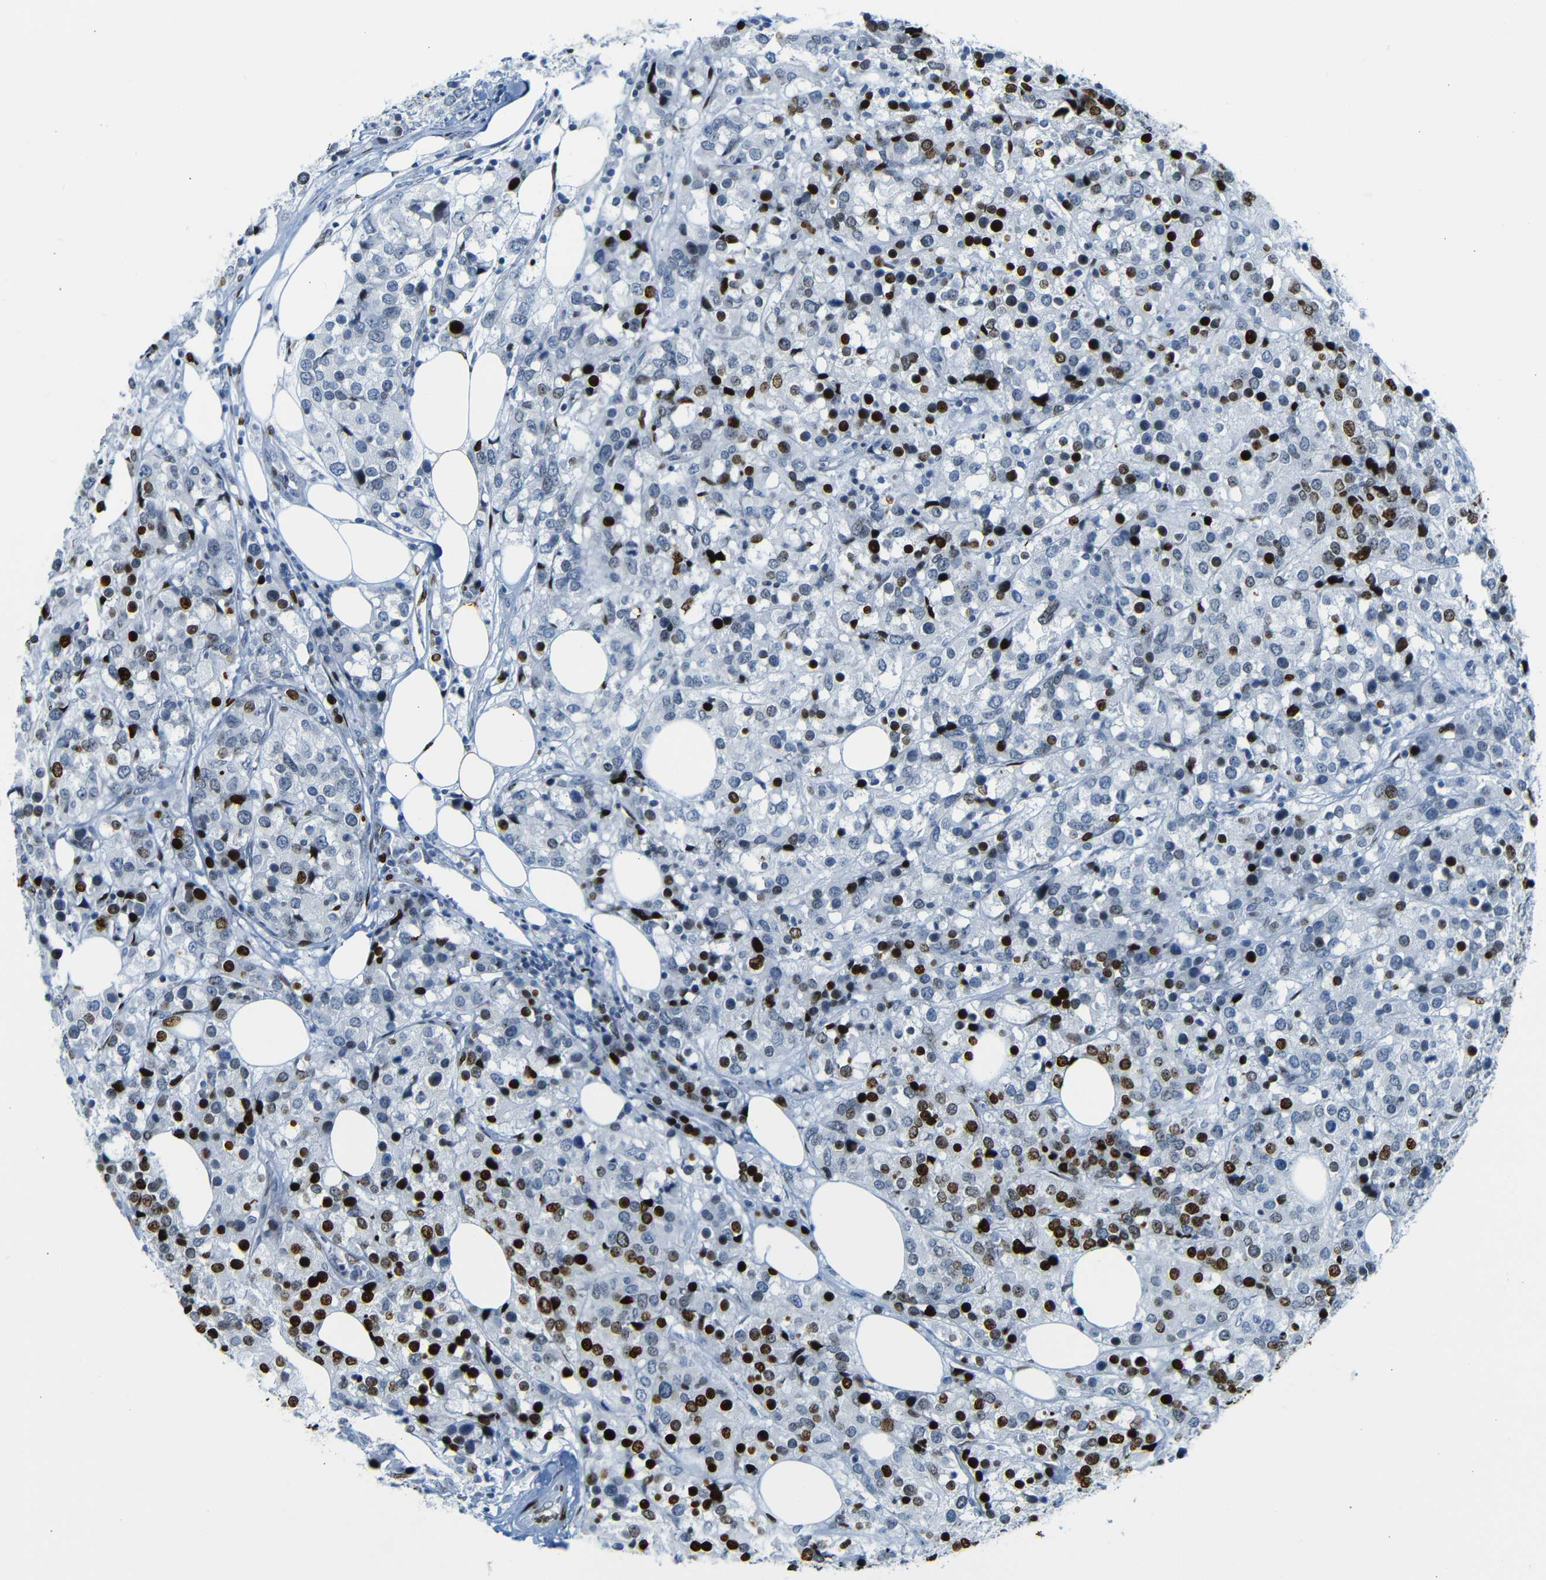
{"staining": {"intensity": "strong", "quantity": ">75%", "location": "nuclear"}, "tissue": "breast cancer", "cell_type": "Tumor cells", "image_type": "cancer", "snomed": [{"axis": "morphology", "description": "Lobular carcinoma"}, {"axis": "topography", "description": "Breast"}], "caption": "Tumor cells exhibit high levels of strong nuclear positivity in approximately >75% of cells in breast lobular carcinoma.", "gene": "NPIPB15", "patient": {"sex": "female", "age": 59}}